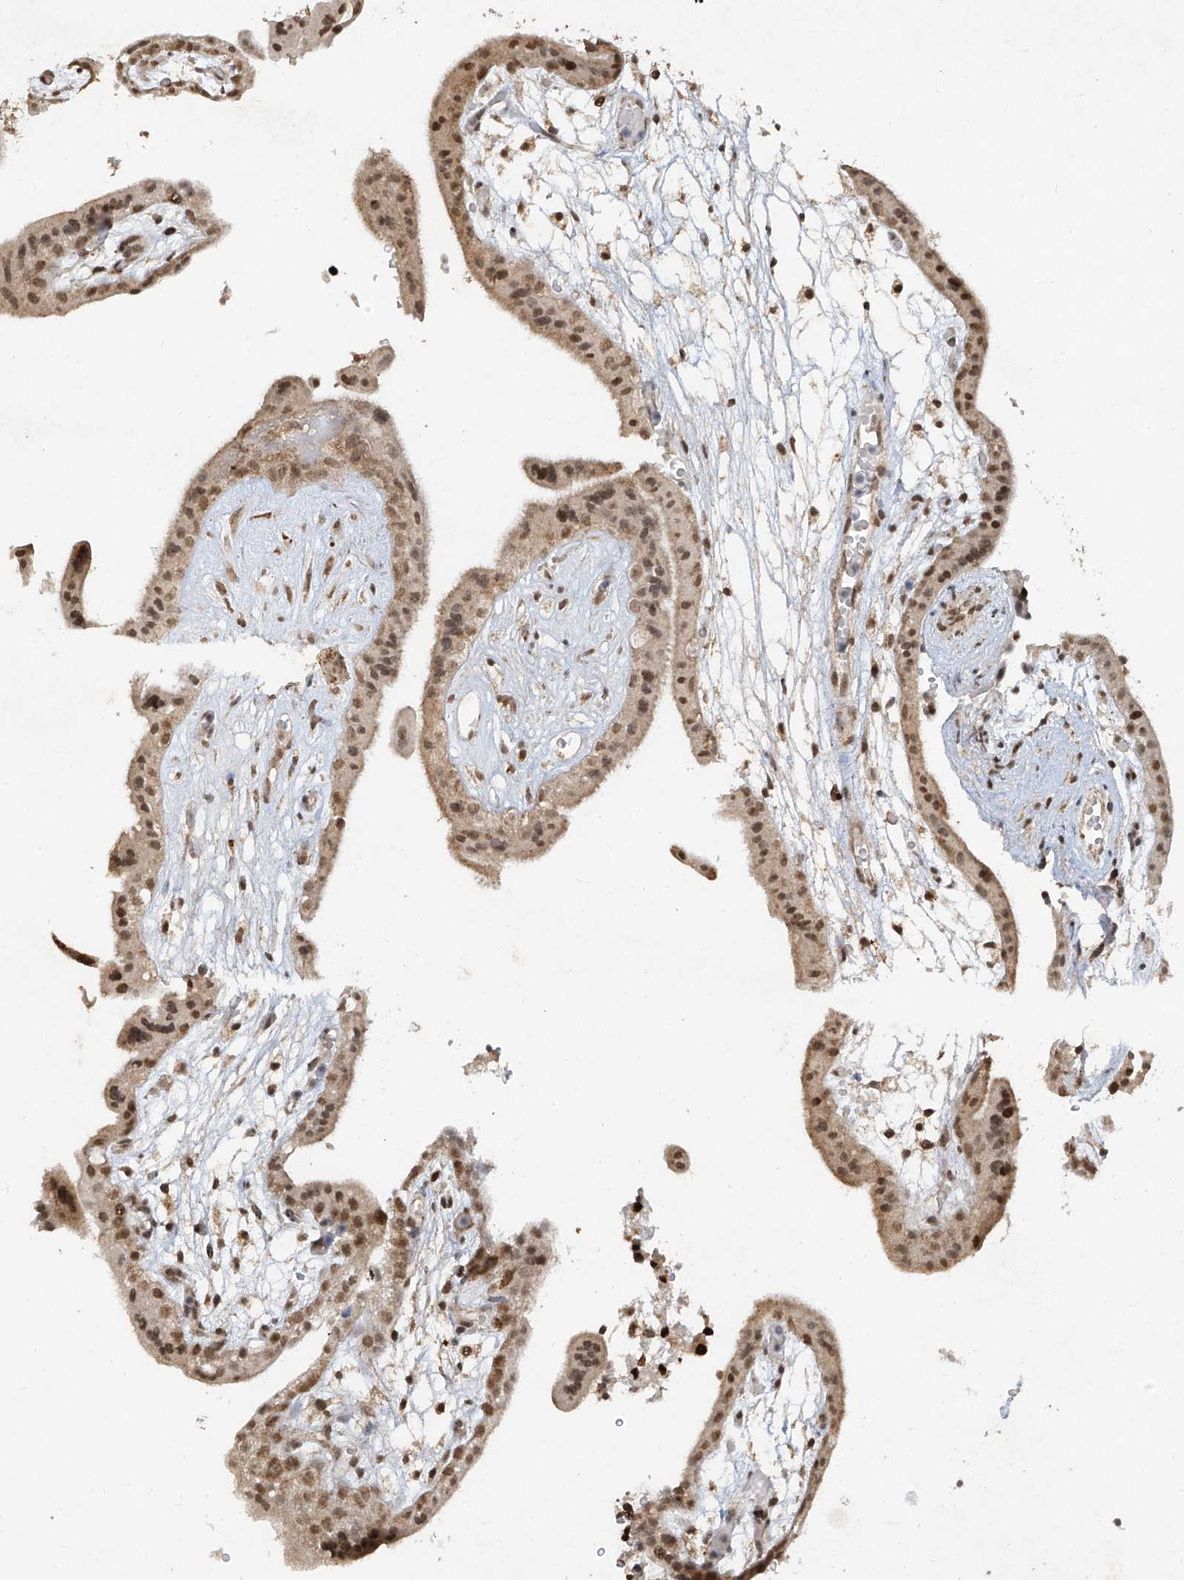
{"staining": {"intensity": "strong", "quantity": ">75%", "location": "cytoplasmic/membranous,nuclear"}, "tissue": "placenta", "cell_type": "Trophoblastic cells", "image_type": "normal", "snomed": [{"axis": "morphology", "description": "Normal tissue, NOS"}, {"axis": "topography", "description": "Placenta"}], "caption": "IHC photomicrograph of normal human placenta stained for a protein (brown), which reveals high levels of strong cytoplasmic/membranous,nuclear positivity in approximately >75% of trophoblastic cells.", "gene": "ATRIP", "patient": {"sex": "female", "age": 18}}